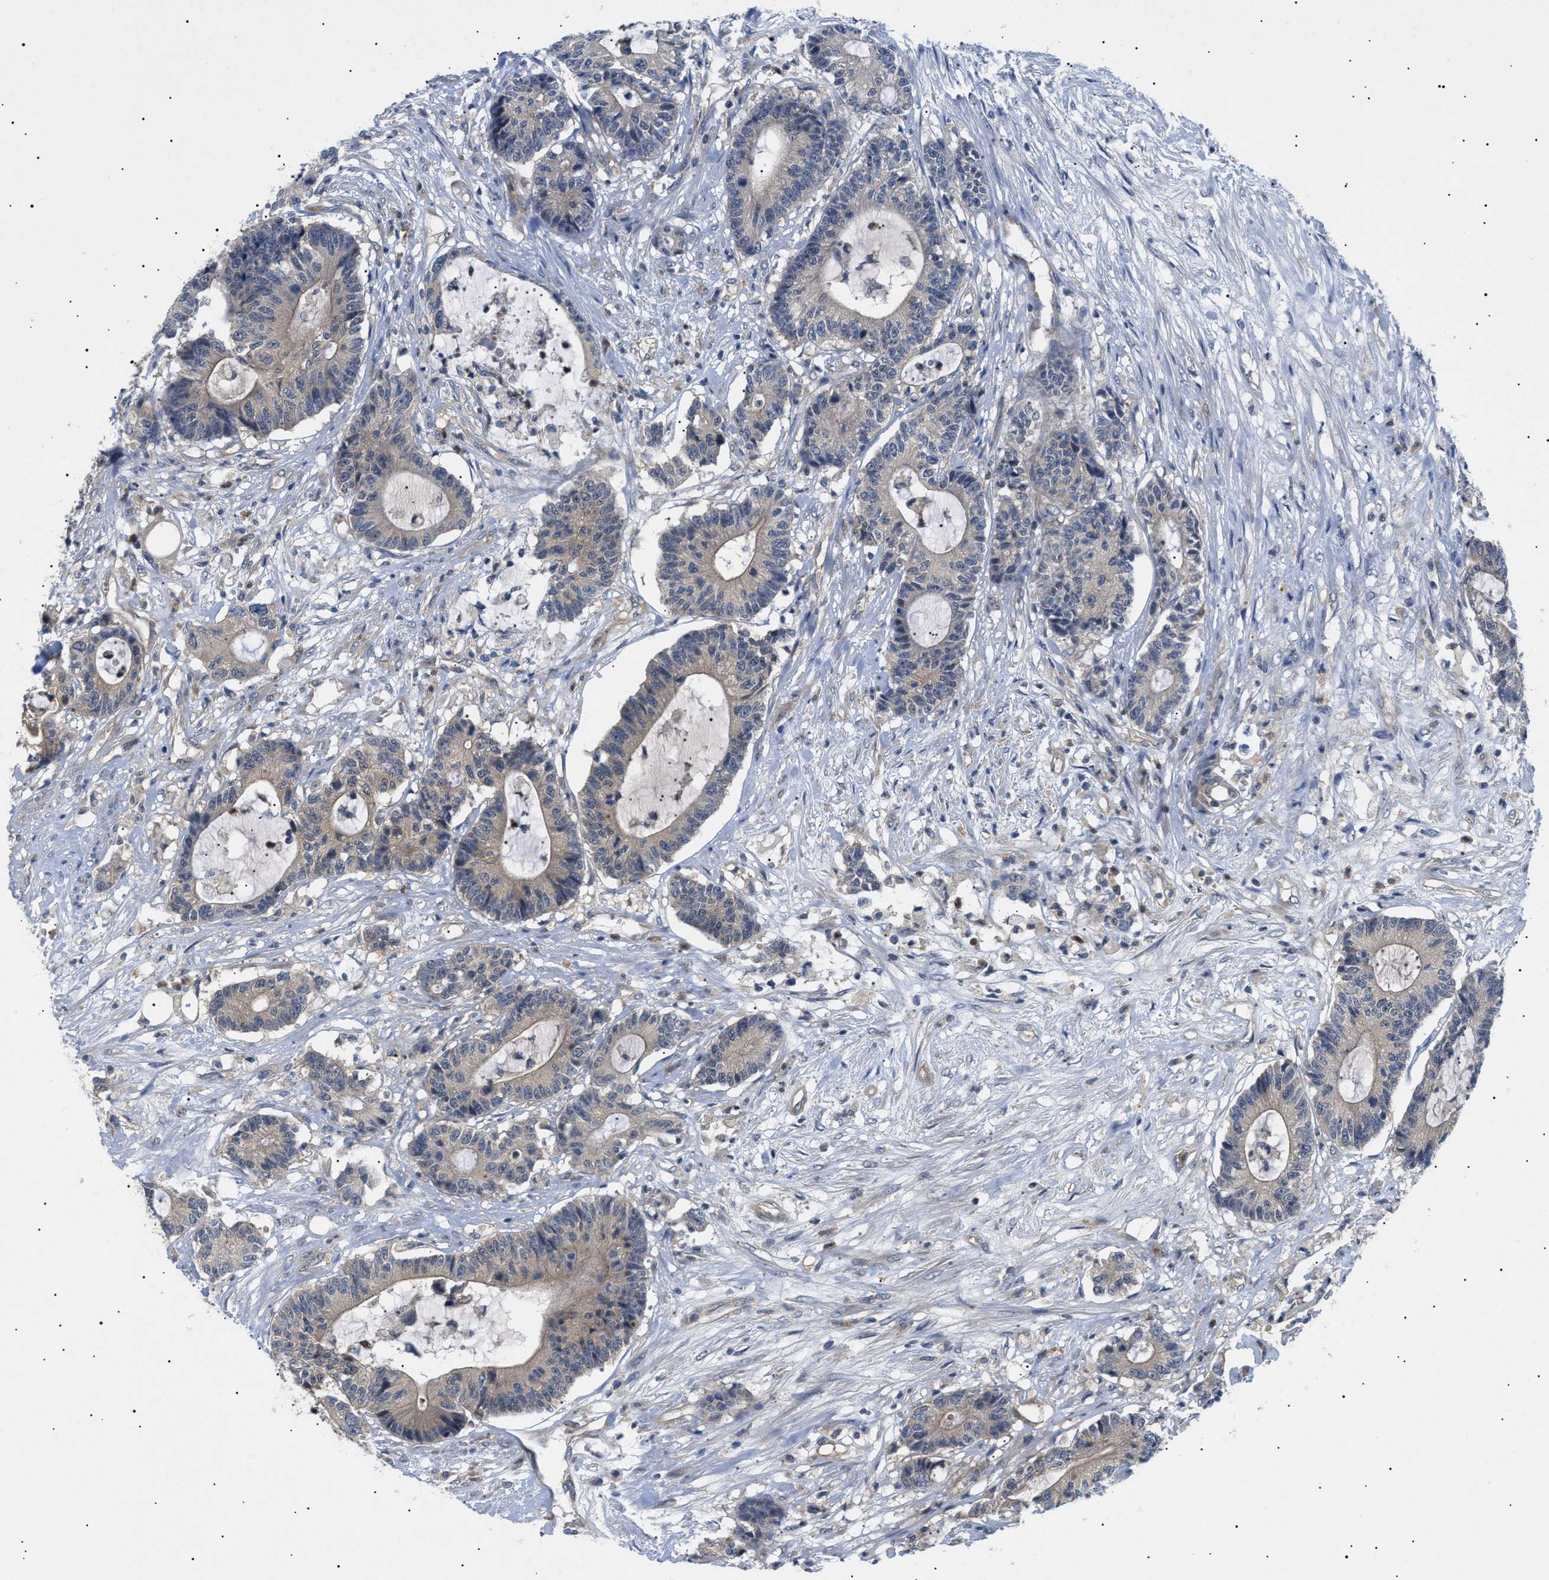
{"staining": {"intensity": "weak", "quantity": ">75%", "location": "cytoplasmic/membranous"}, "tissue": "colorectal cancer", "cell_type": "Tumor cells", "image_type": "cancer", "snomed": [{"axis": "morphology", "description": "Adenocarcinoma, NOS"}, {"axis": "topography", "description": "Colon"}], "caption": "Brown immunohistochemical staining in human colorectal cancer (adenocarcinoma) reveals weak cytoplasmic/membranous positivity in approximately >75% of tumor cells.", "gene": "RIPK1", "patient": {"sex": "female", "age": 84}}